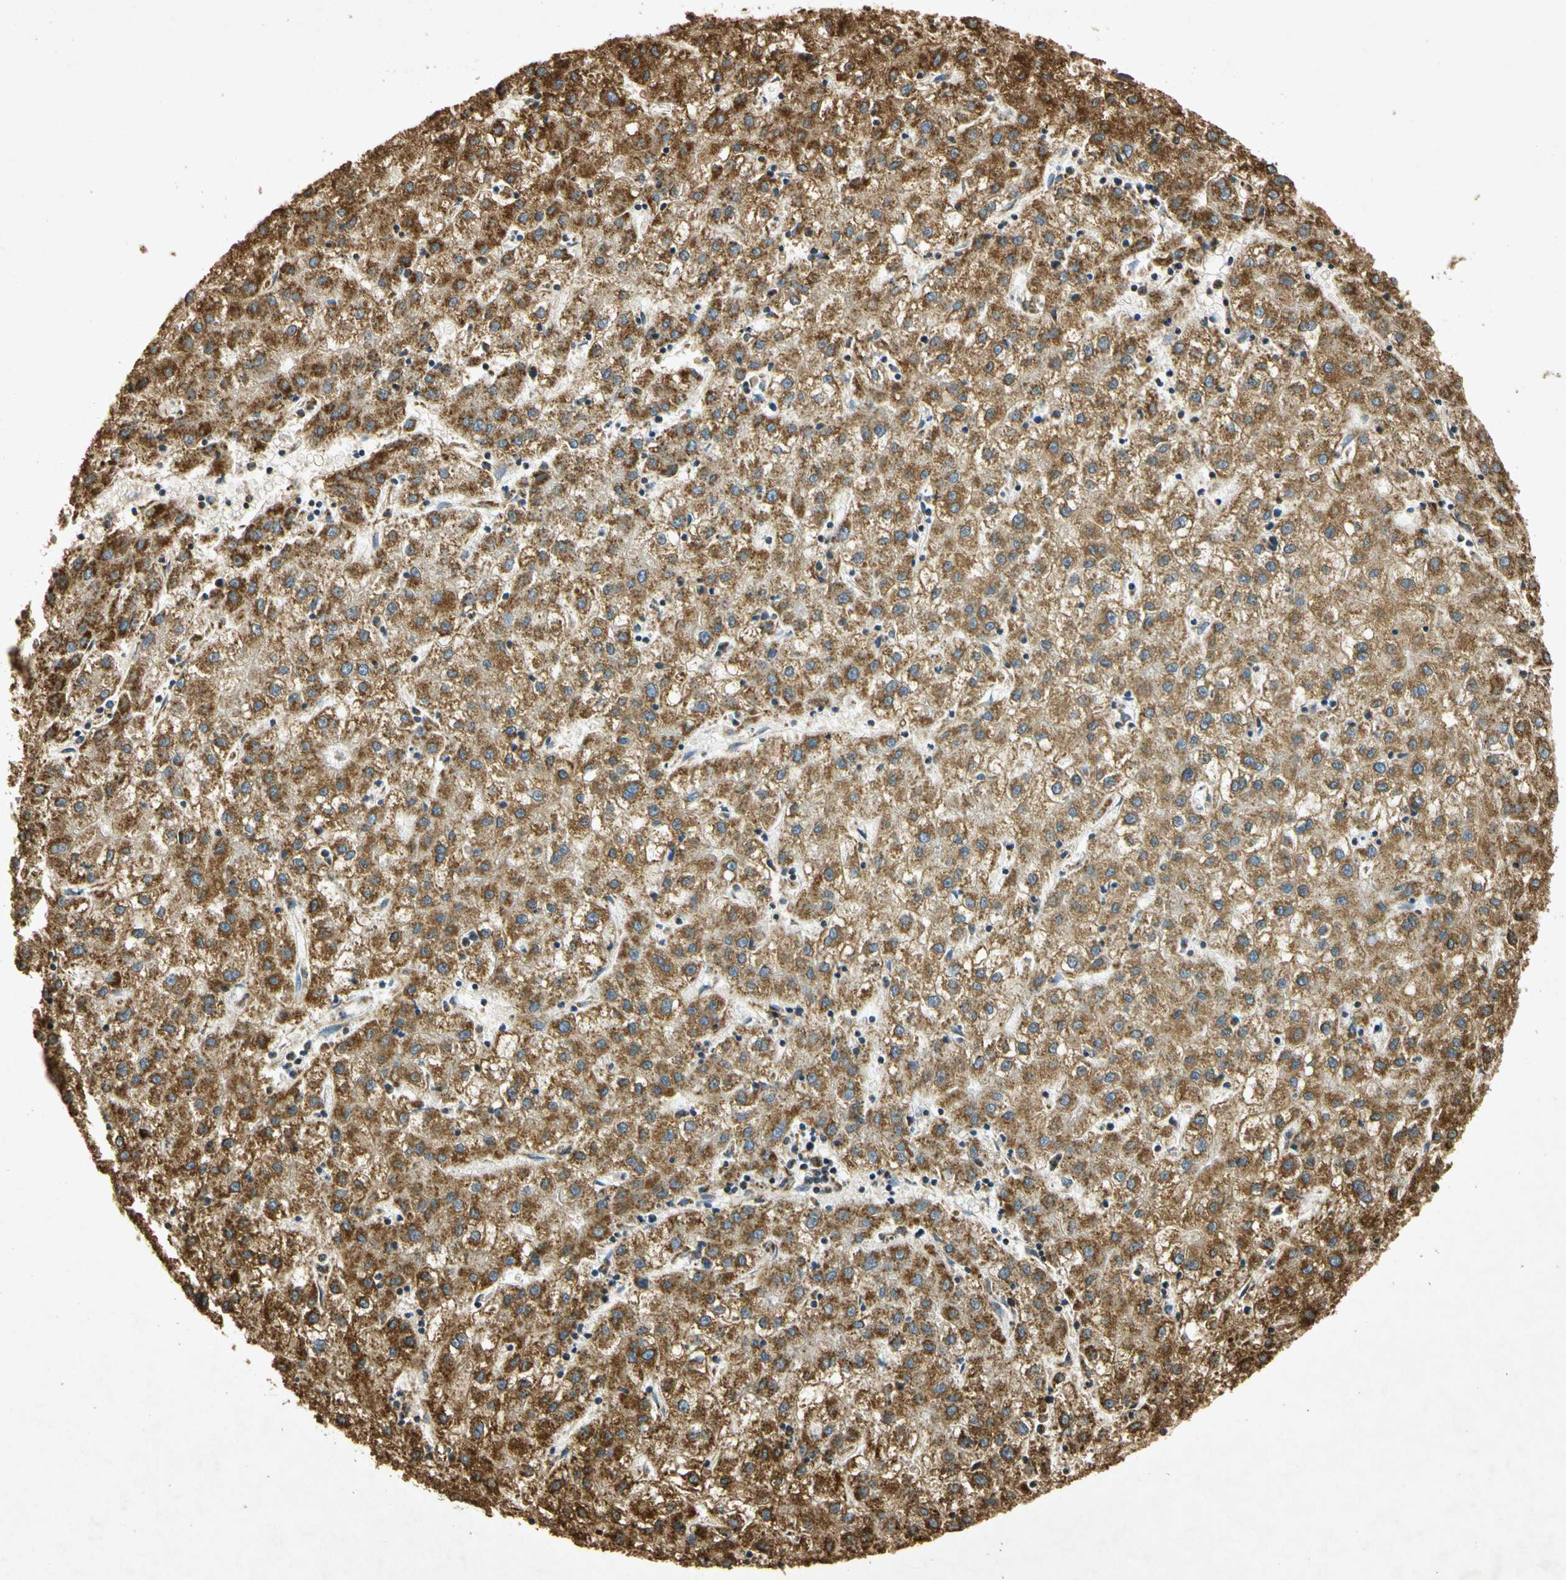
{"staining": {"intensity": "strong", "quantity": "25%-75%", "location": "cytoplasmic/membranous"}, "tissue": "liver cancer", "cell_type": "Tumor cells", "image_type": "cancer", "snomed": [{"axis": "morphology", "description": "Carcinoma, Hepatocellular, NOS"}, {"axis": "topography", "description": "Liver"}], "caption": "The image exhibits a brown stain indicating the presence of a protein in the cytoplasmic/membranous of tumor cells in hepatocellular carcinoma (liver).", "gene": "PRDX3", "patient": {"sex": "male", "age": 72}}